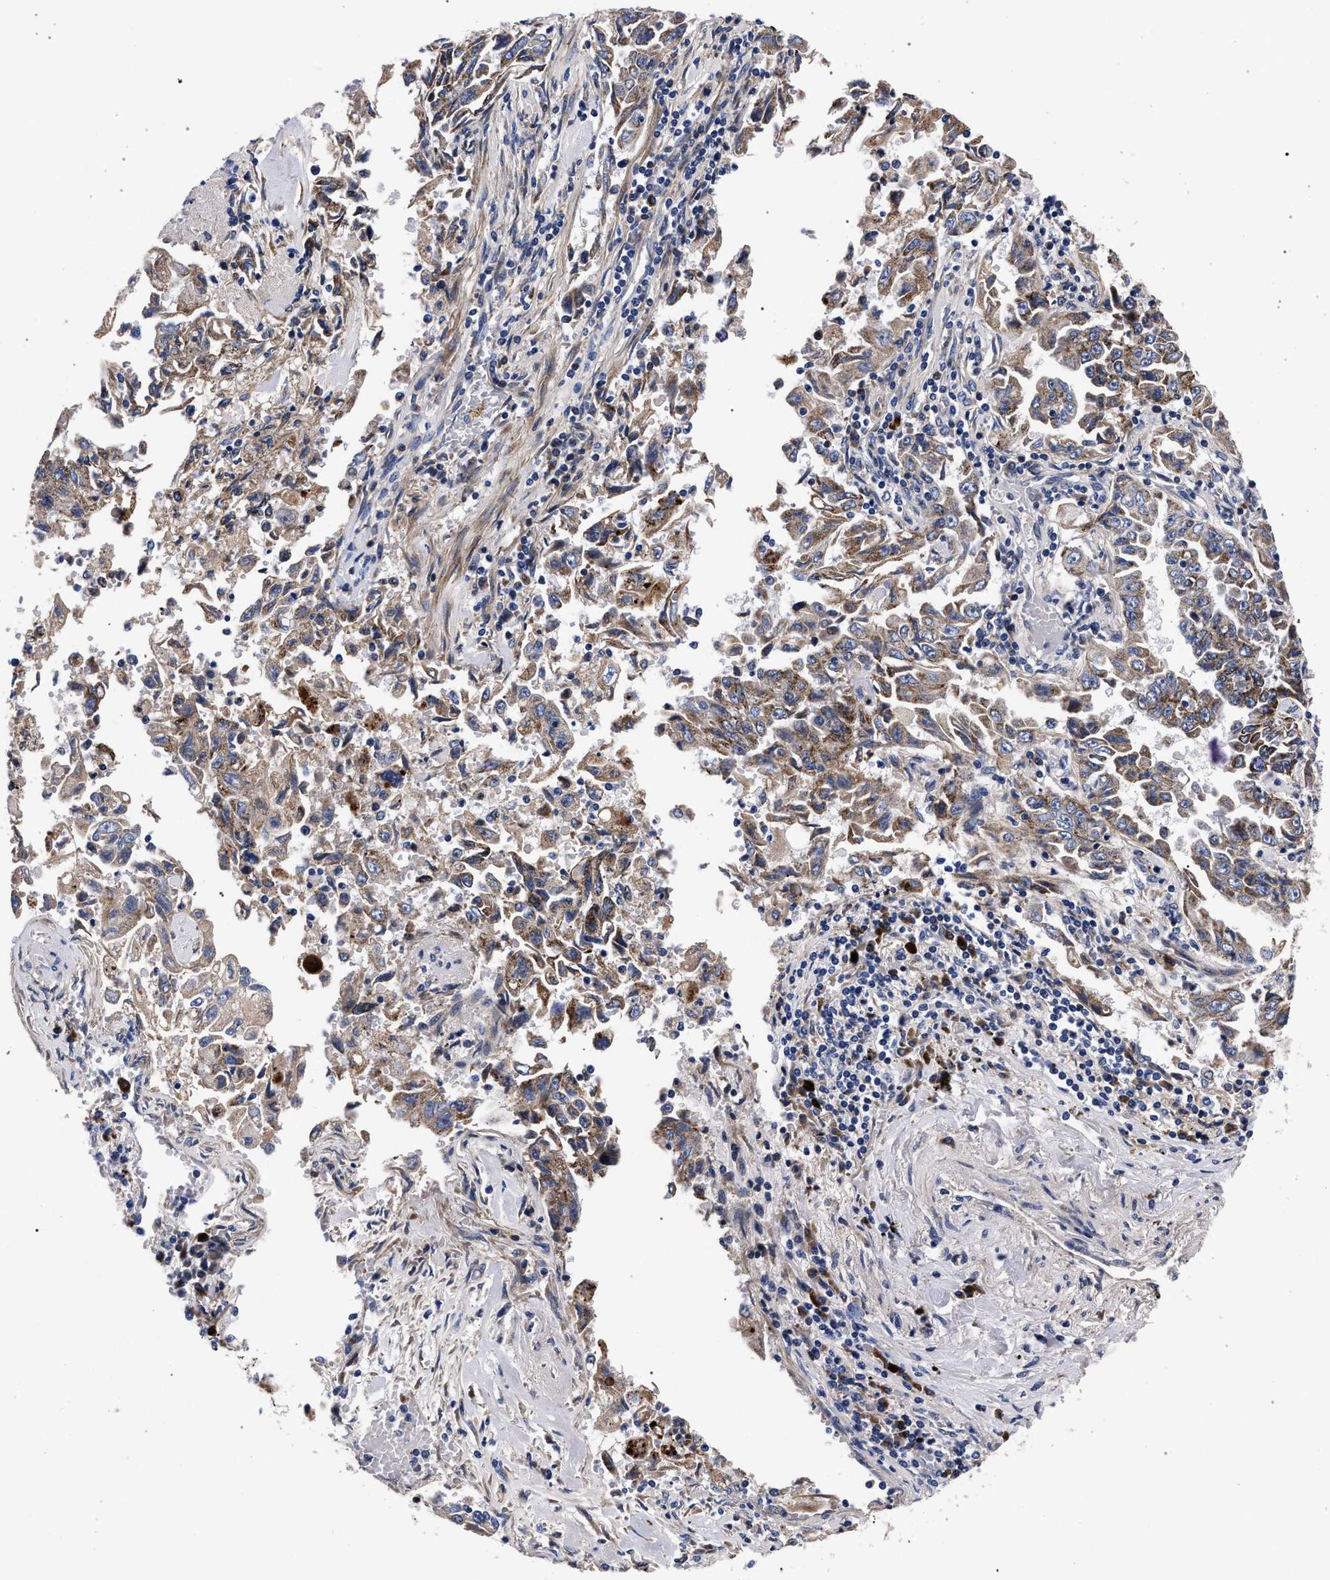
{"staining": {"intensity": "moderate", "quantity": ">75%", "location": "cytoplasmic/membranous"}, "tissue": "lung cancer", "cell_type": "Tumor cells", "image_type": "cancer", "snomed": [{"axis": "morphology", "description": "Adenocarcinoma, NOS"}, {"axis": "topography", "description": "Lung"}], "caption": "IHC micrograph of neoplastic tissue: human adenocarcinoma (lung) stained using immunohistochemistry reveals medium levels of moderate protein expression localized specifically in the cytoplasmic/membranous of tumor cells, appearing as a cytoplasmic/membranous brown color.", "gene": "ACOX1", "patient": {"sex": "female", "age": 51}}